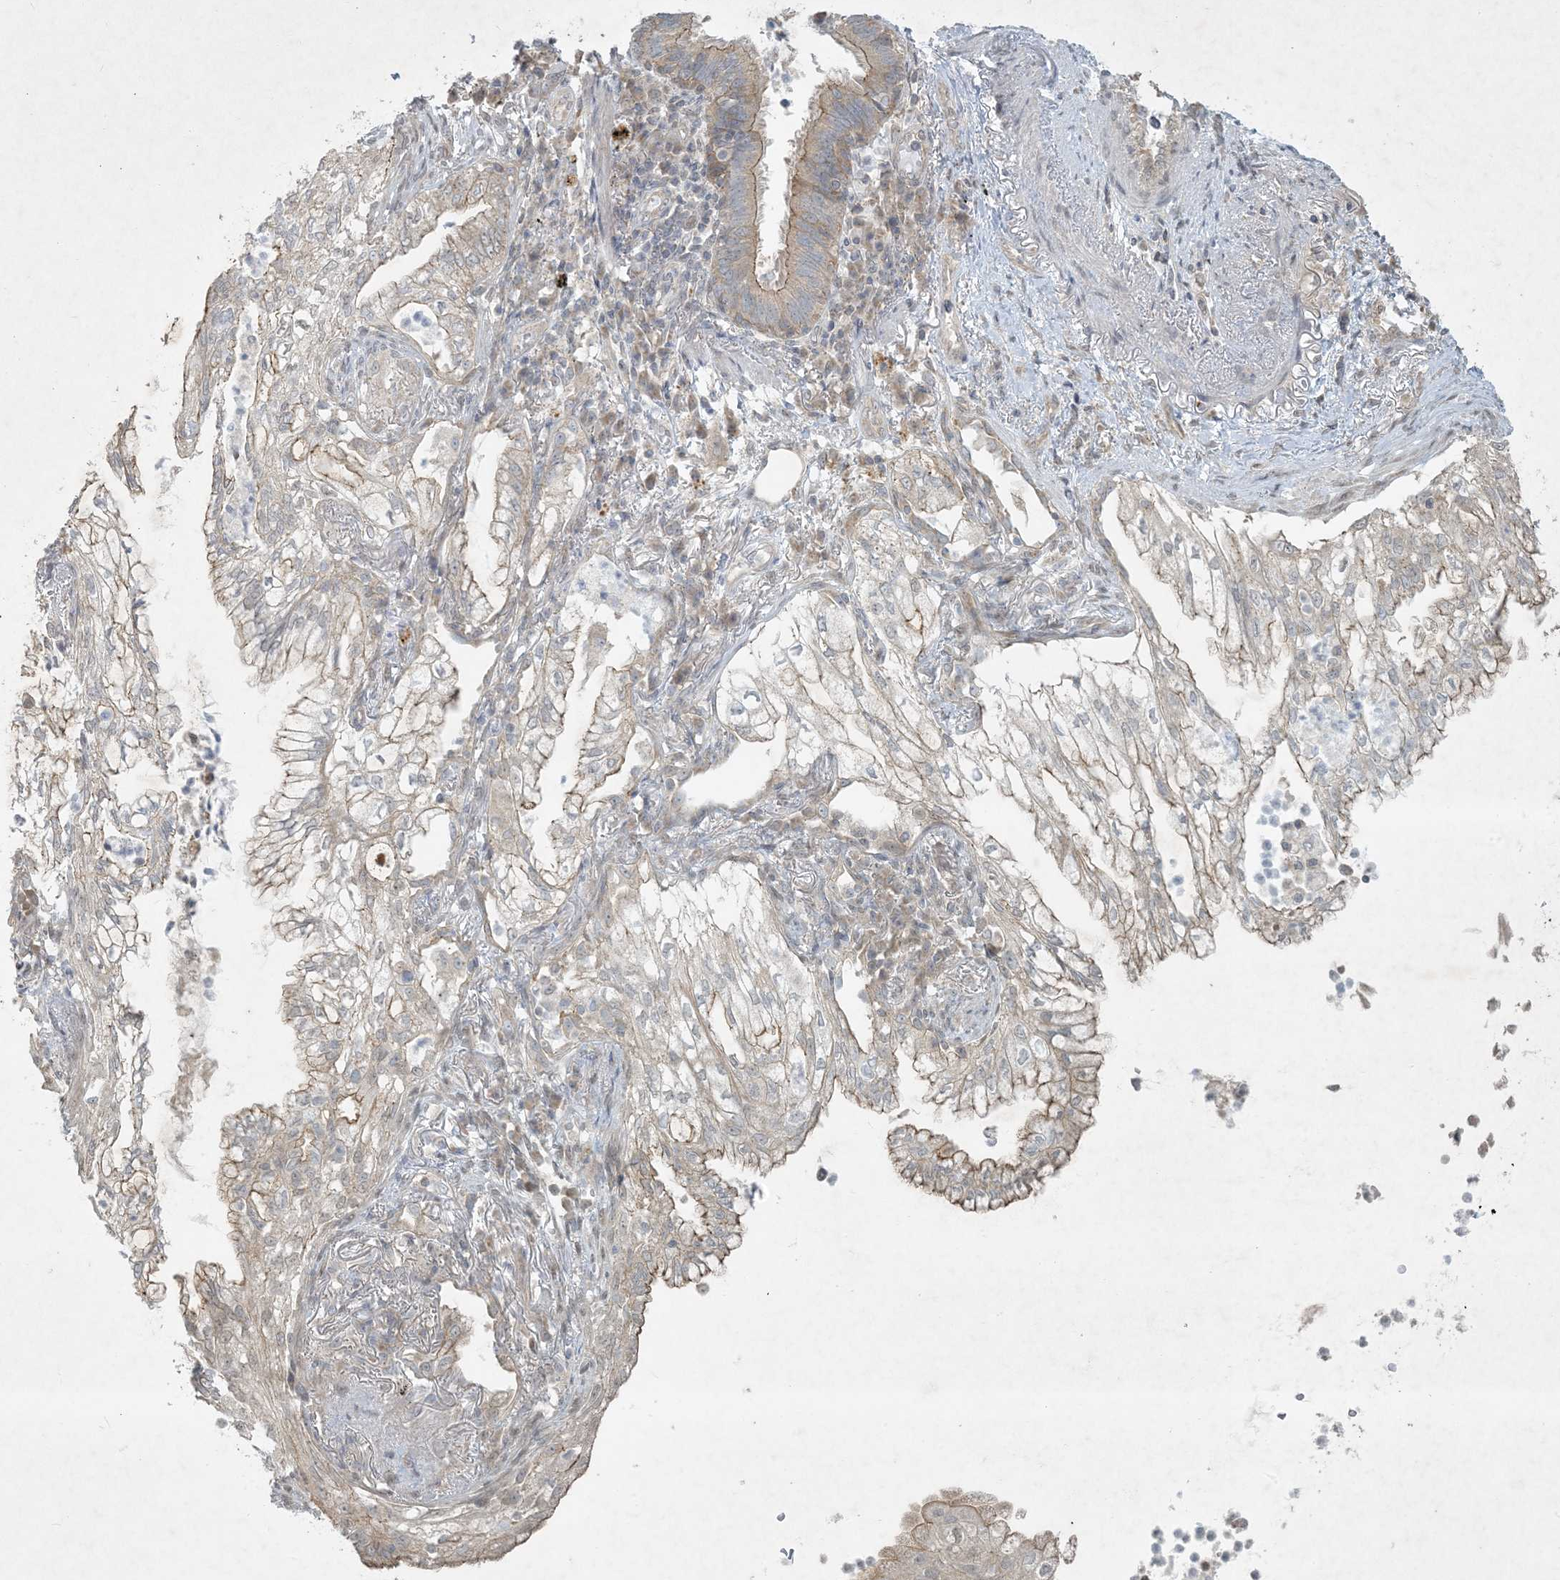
{"staining": {"intensity": "weak", "quantity": "25%-75%", "location": "cytoplasmic/membranous"}, "tissue": "lung cancer", "cell_type": "Tumor cells", "image_type": "cancer", "snomed": [{"axis": "morphology", "description": "Adenocarcinoma, NOS"}, {"axis": "topography", "description": "Lung"}], "caption": "Immunohistochemical staining of lung adenocarcinoma displays low levels of weak cytoplasmic/membranous protein expression in about 25%-75% of tumor cells. The staining was performed using DAB to visualize the protein expression in brown, while the nuclei were stained in blue with hematoxylin (Magnification: 20x).", "gene": "BCORL1", "patient": {"sex": "female", "age": 70}}